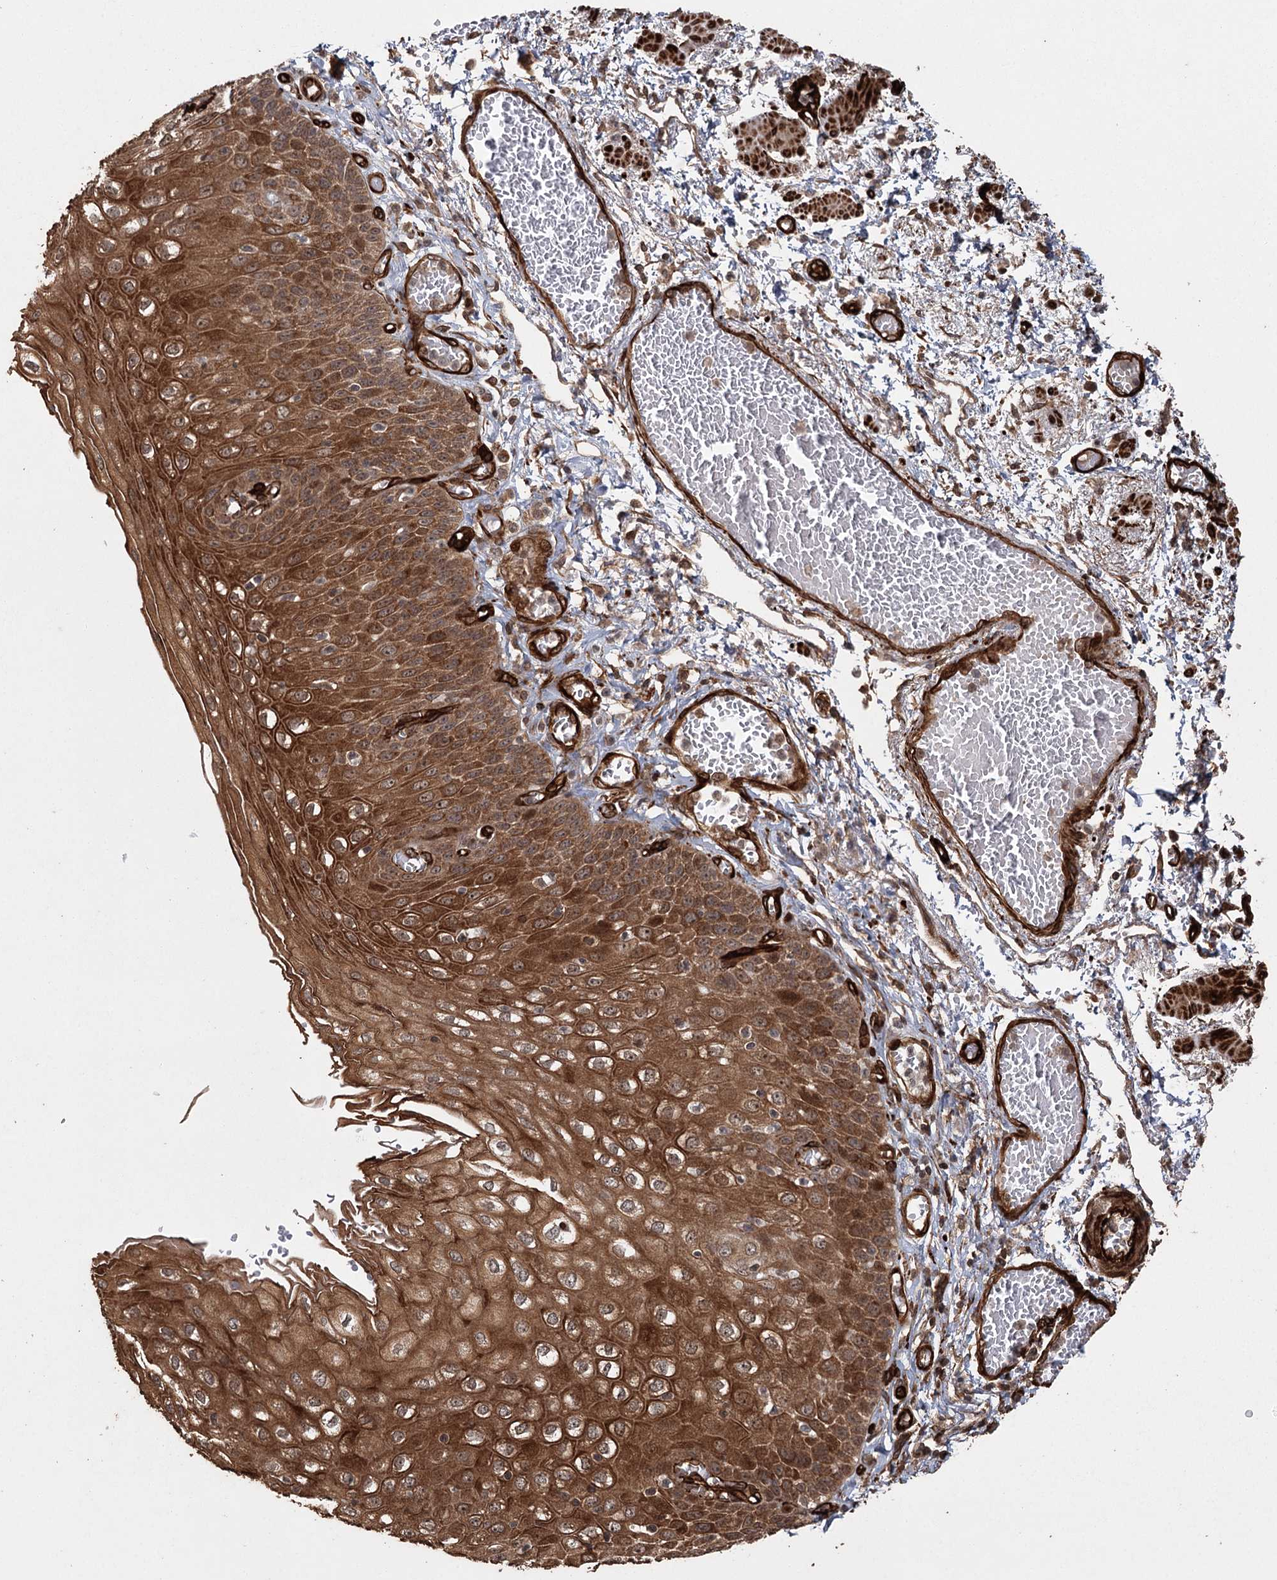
{"staining": {"intensity": "strong", "quantity": ">75%", "location": "cytoplasmic/membranous"}, "tissue": "esophagus", "cell_type": "Squamous epithelial cells", "image_type": "normal", "snomed": [{"axis": "morphology", "description": "Normal tissue, NOS"}, {"axis": "topography", "description": "Esophagus"}], "caption": "Protein staining exhibits strong cytoplasmic/membranous staining in about >75% of squamous epithelial cells in unremarkable esophagus.", "gene": "RPAP3", "patient": {"sex": "male", "age": 81}}